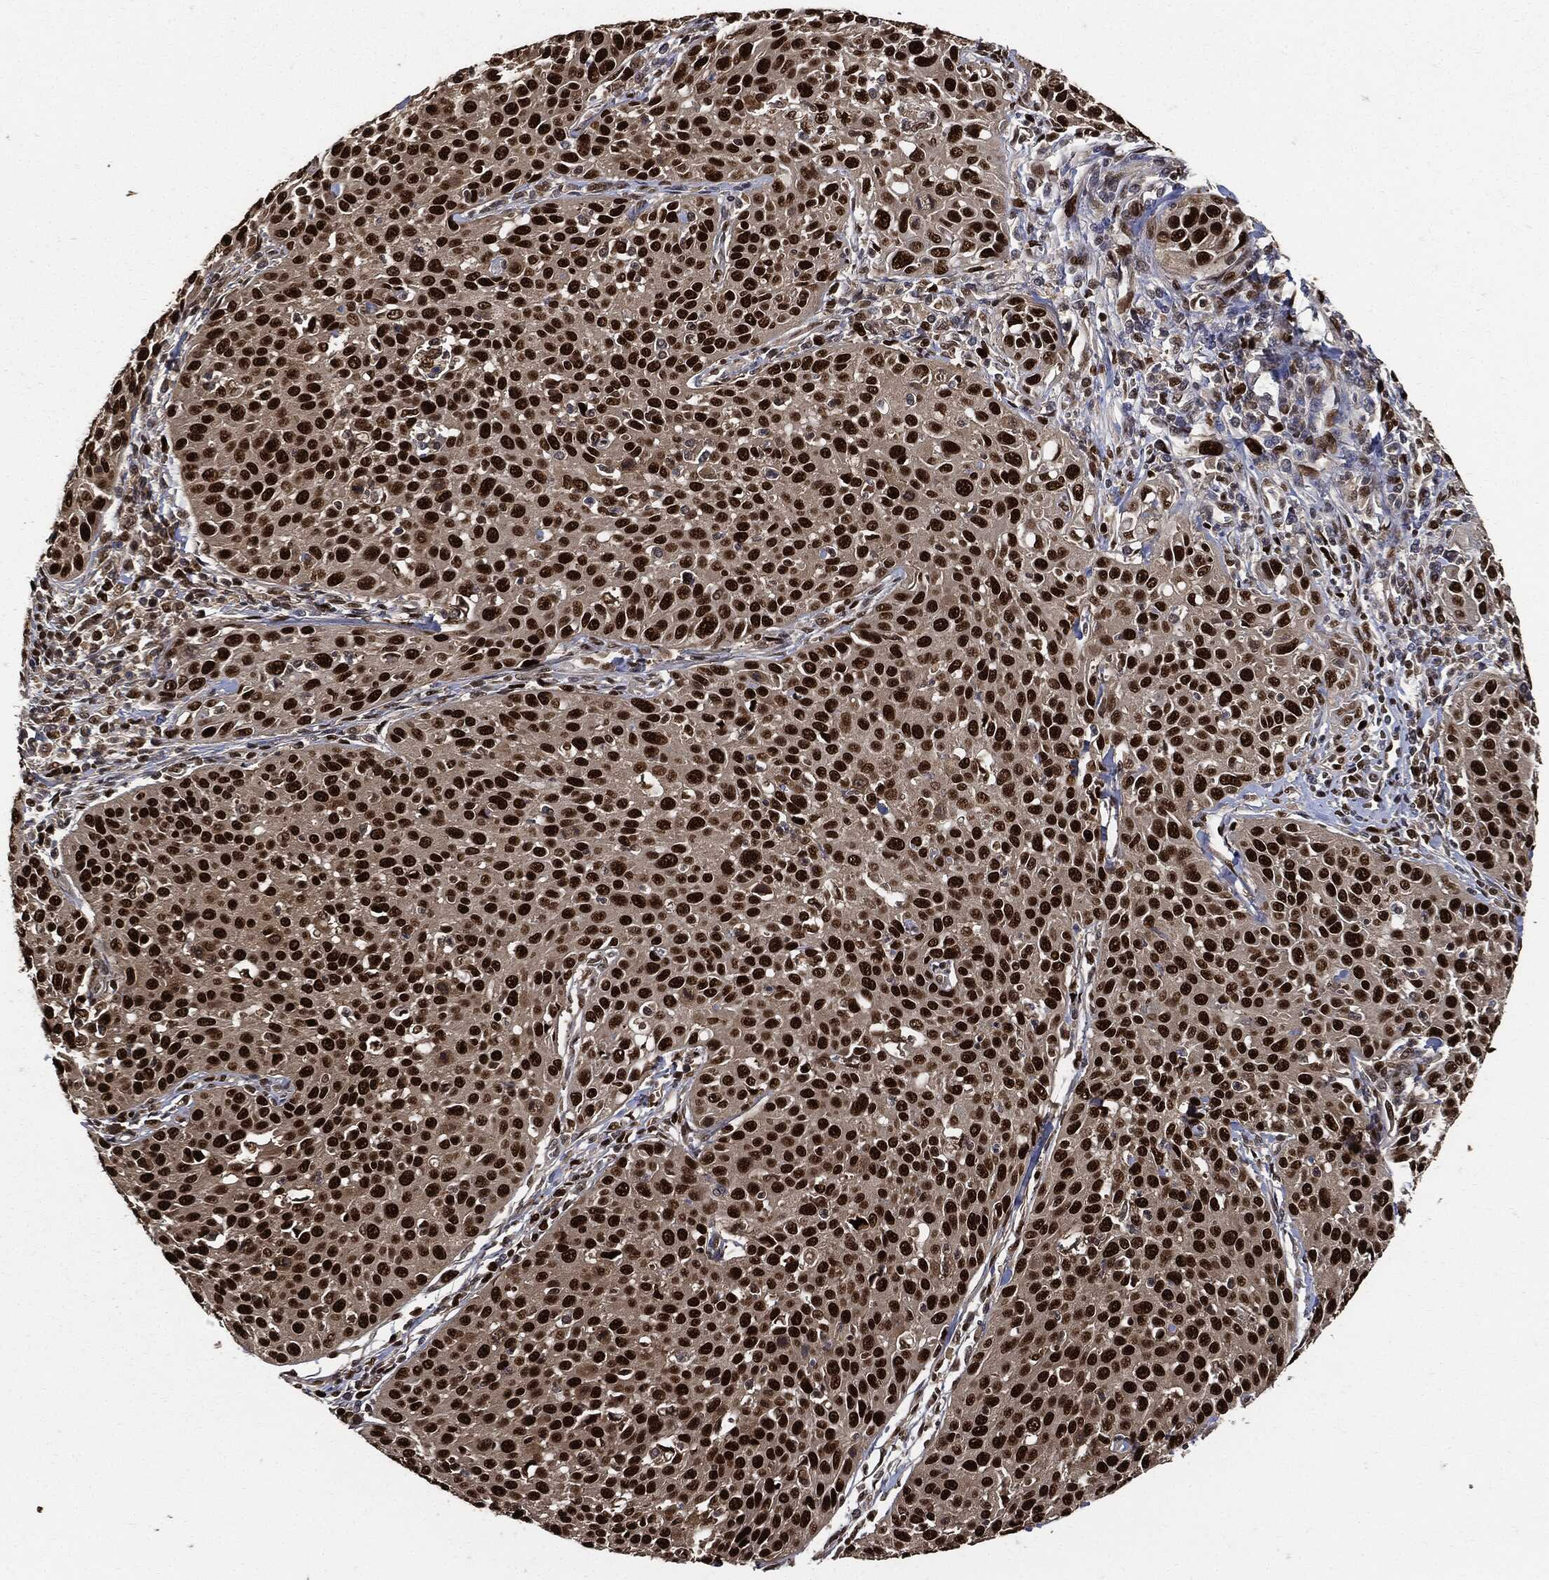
{"staining": {"intensity": "strong", "quantity": ">75%", "location": "nuclear"}, "tissue": "cervical cancer", "cell_type": "Tumor cells", "image_type": "cancer", "snomed": [{"axis": "morphology", "description": "Squamous cell carcinoma, NOS"}, {"axis": "topography", "description": "Cervix"}], "caption": "DAB immunohistochemical staining of human cervical cancer reveals strong nuclear protein expression in about >75% of tumor cells.", "gene": "PCNA", "patient": {"sex": "female", "age": 26}}